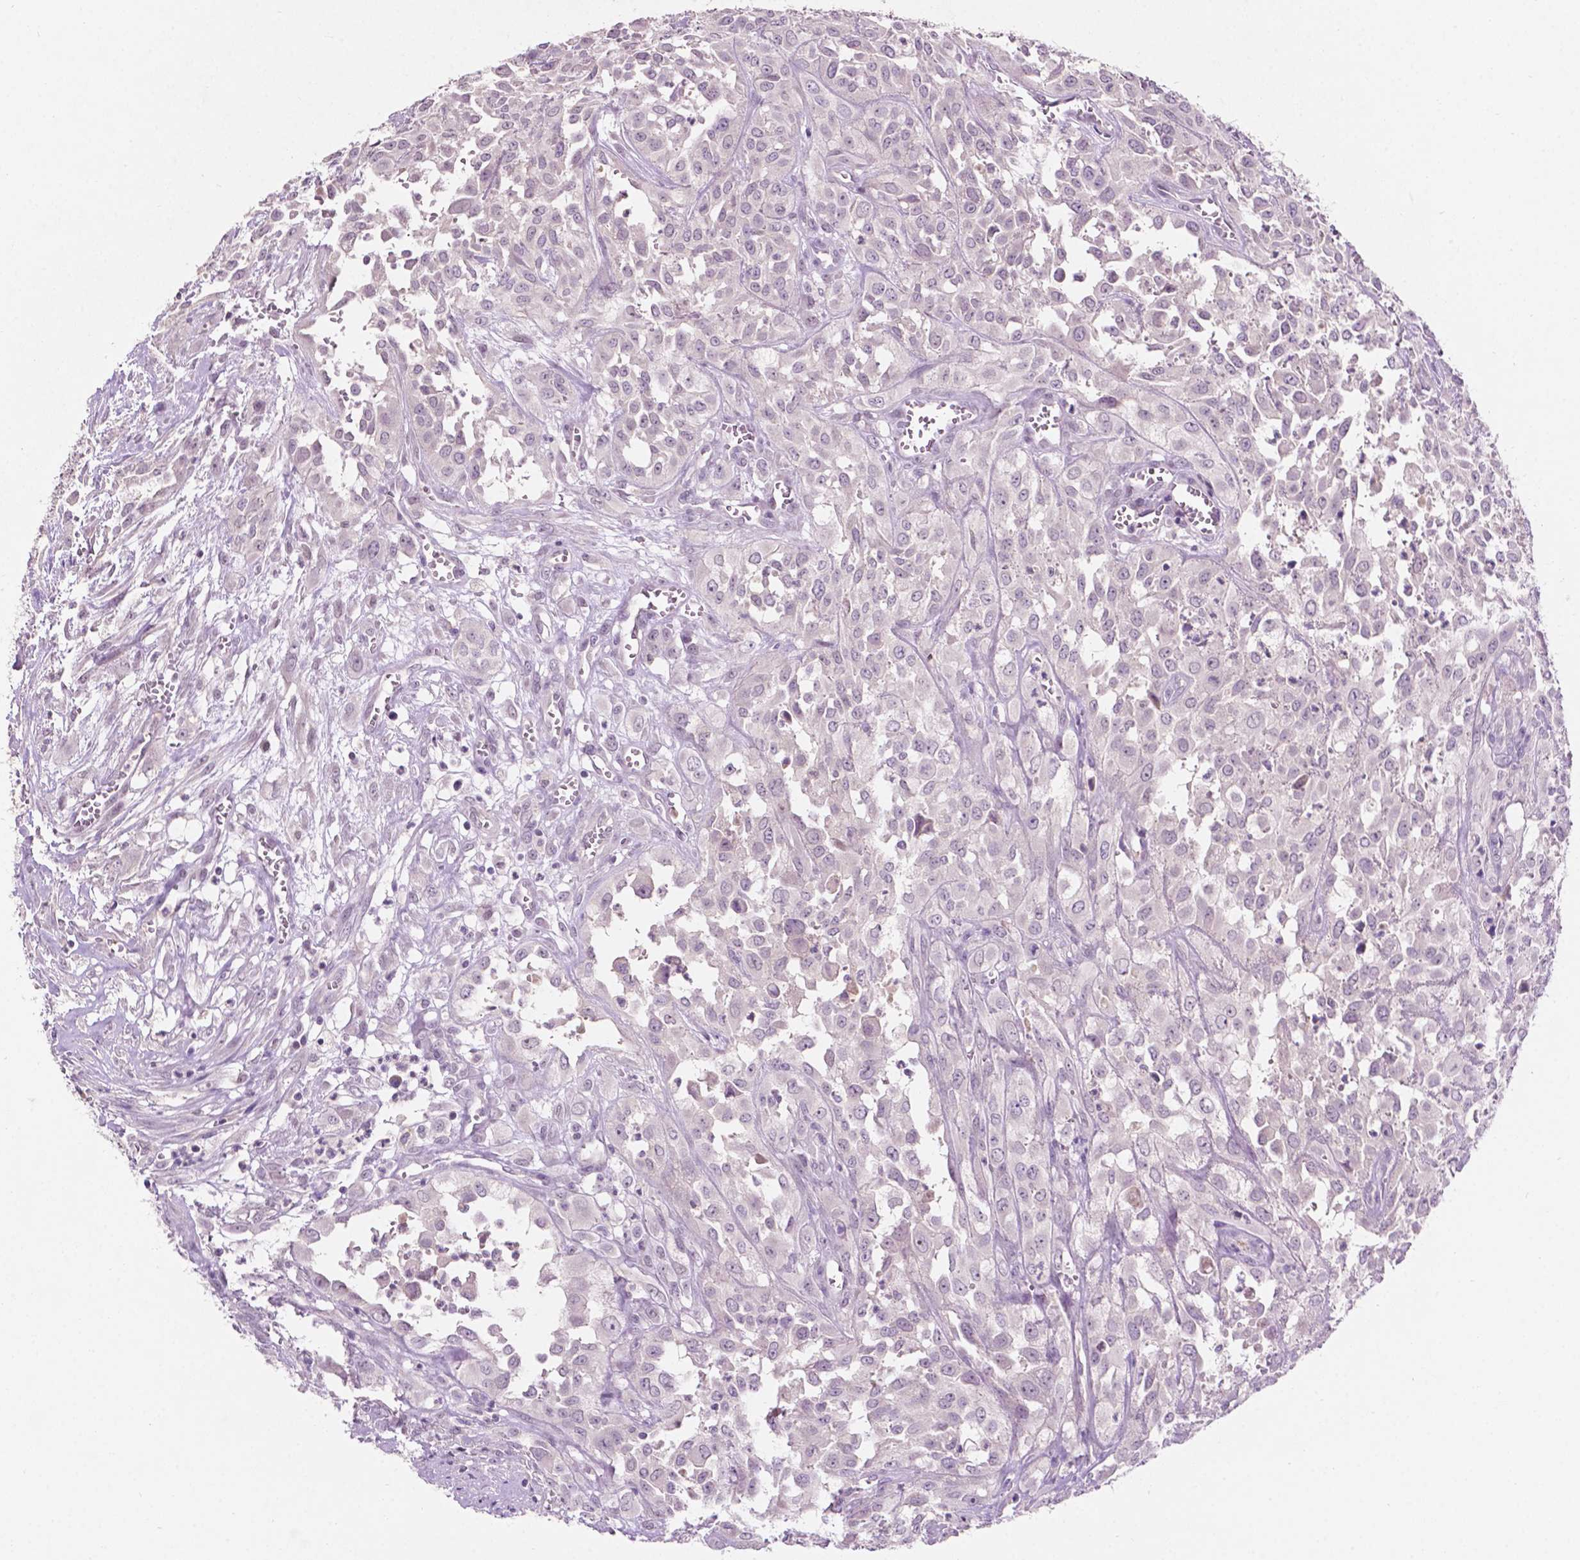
{"staining": {"intensity": "negative", "quantity": "none", "location": "none"}, "tissue": "urothelial cancer", "cell_type": "Tumor cells", "image_type": "cancer", "snomed": [{"axis": "morphology", "description": "Urothelial carcinoma, High grade"}, {"axis": "topography", "description": "Urinary bladder"}], "caption": "Tumor cells show no significant positivity in urothelial cancer.", "gene": "TM6SF2", "patient": {"sex": "male", "age": 67}}